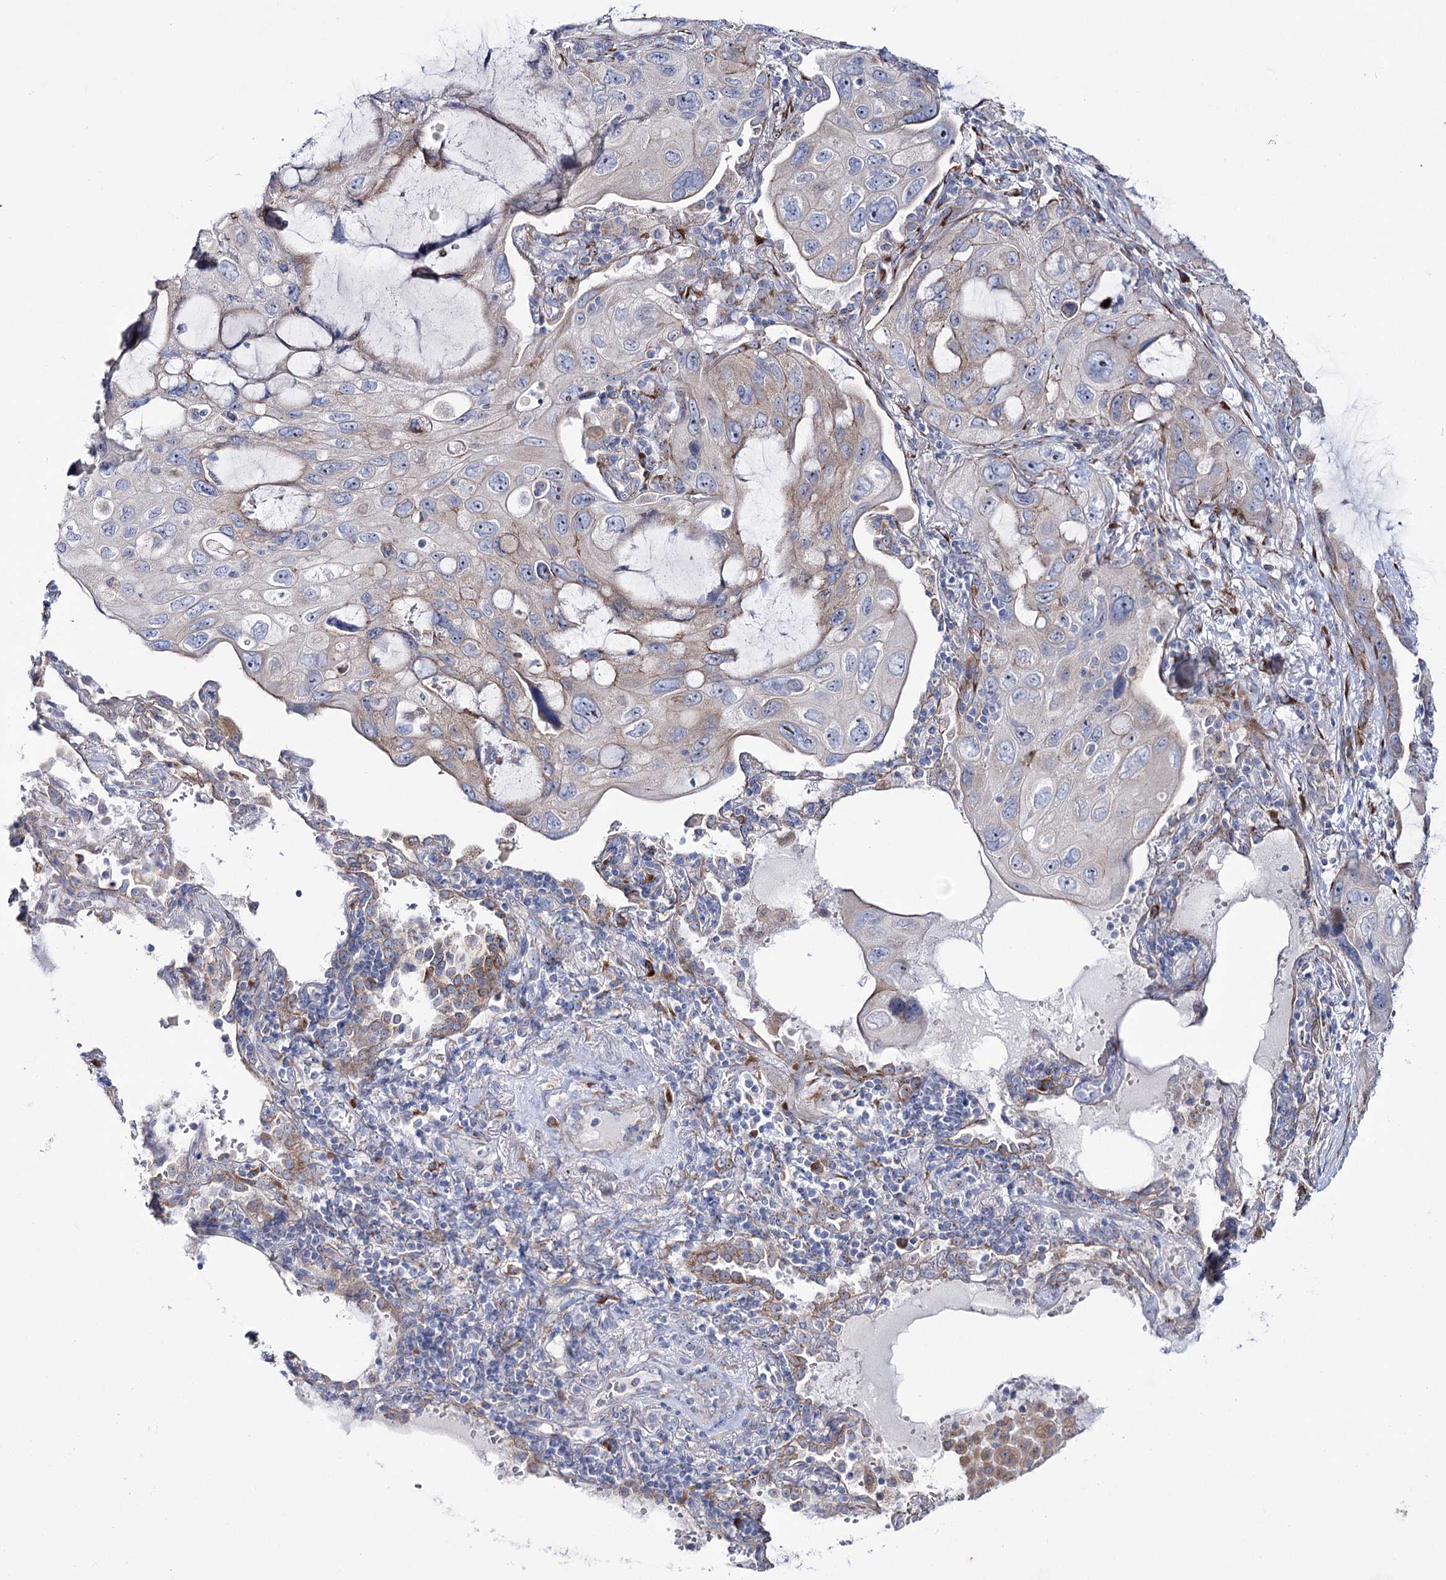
{"staining": {"intensity": "weak", "quantity": "<25%", "location": "cytoplasmic/membranous"}, "tissue": "lung cancer", "cell_type": "Tumor cells", "image_type": "cancer", "snomed": [{"axis": "morphology", "description": "Squamous cell carcinoma, NOS"}, {"axis": "topography", "description": "Lung"}], "caption": "Tumor cells are negative for protein expression in human lung cancer.", "gene": "METTL5", "patient": {"sex": "female", "age": 73}}